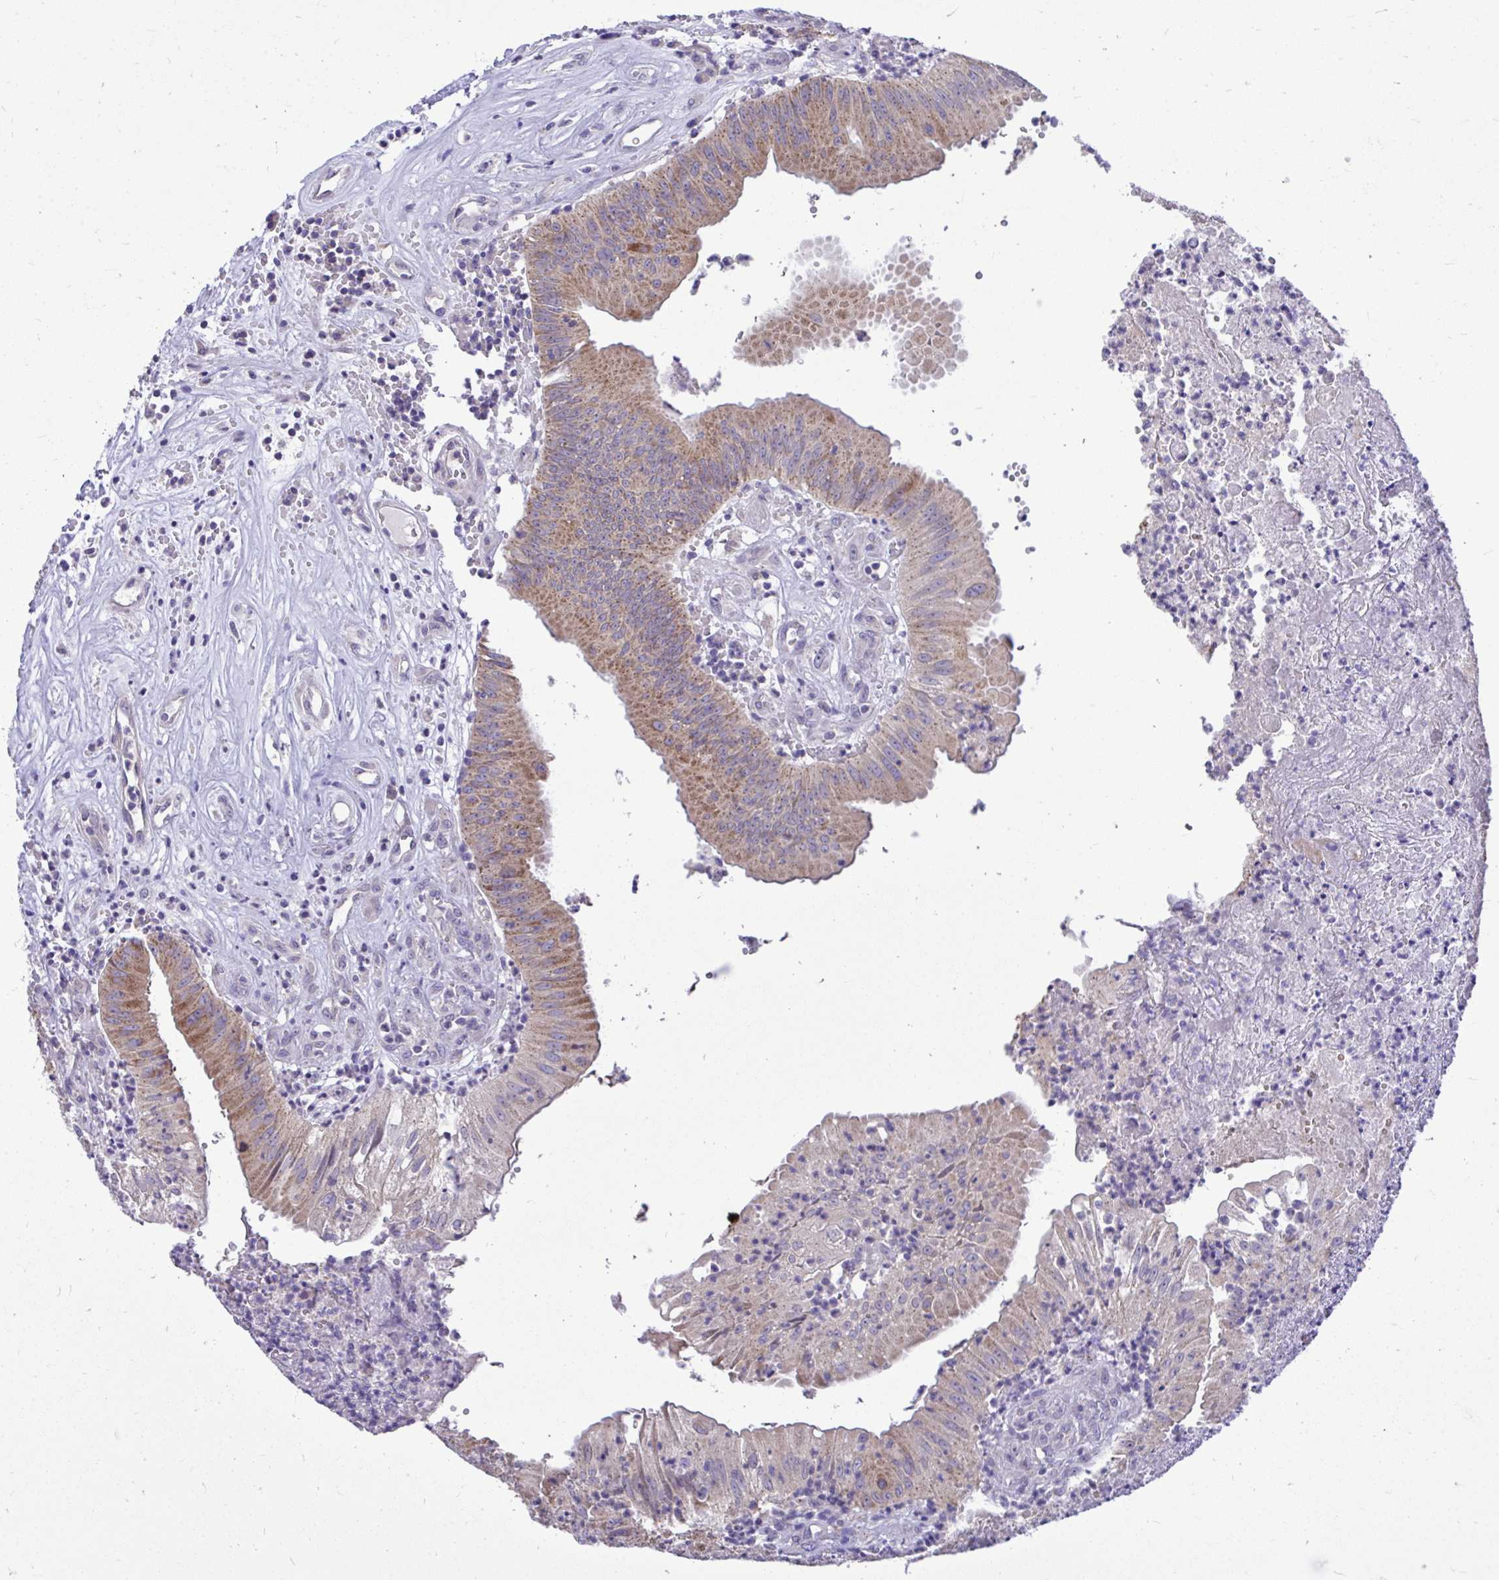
{"staining": {"intensity": "moderate", "quantity": "<25%", "location": "cytoplasmic/membranous"}, "tissue": "head and neck cancer", "cell_type": "Tumor cells", "image_type": "cancer", "snomed": [{"axis": "morphology", "description": "Adenocarcinoma, NOS"}, {"axis": "topography", "description": "Head-Neck"}], "caption": "This histopathology image exhibits head and neck cancer (adenocarcinoma) stained with immunohistochemistry to label a protein in brown. The cytoplasmic/membranous of tumor cells show moderate positivity for the protein. Nuclei are counter-stained blue.", "gene": "CEACAM18", "patient": {"sex": "male", "age": 44}}